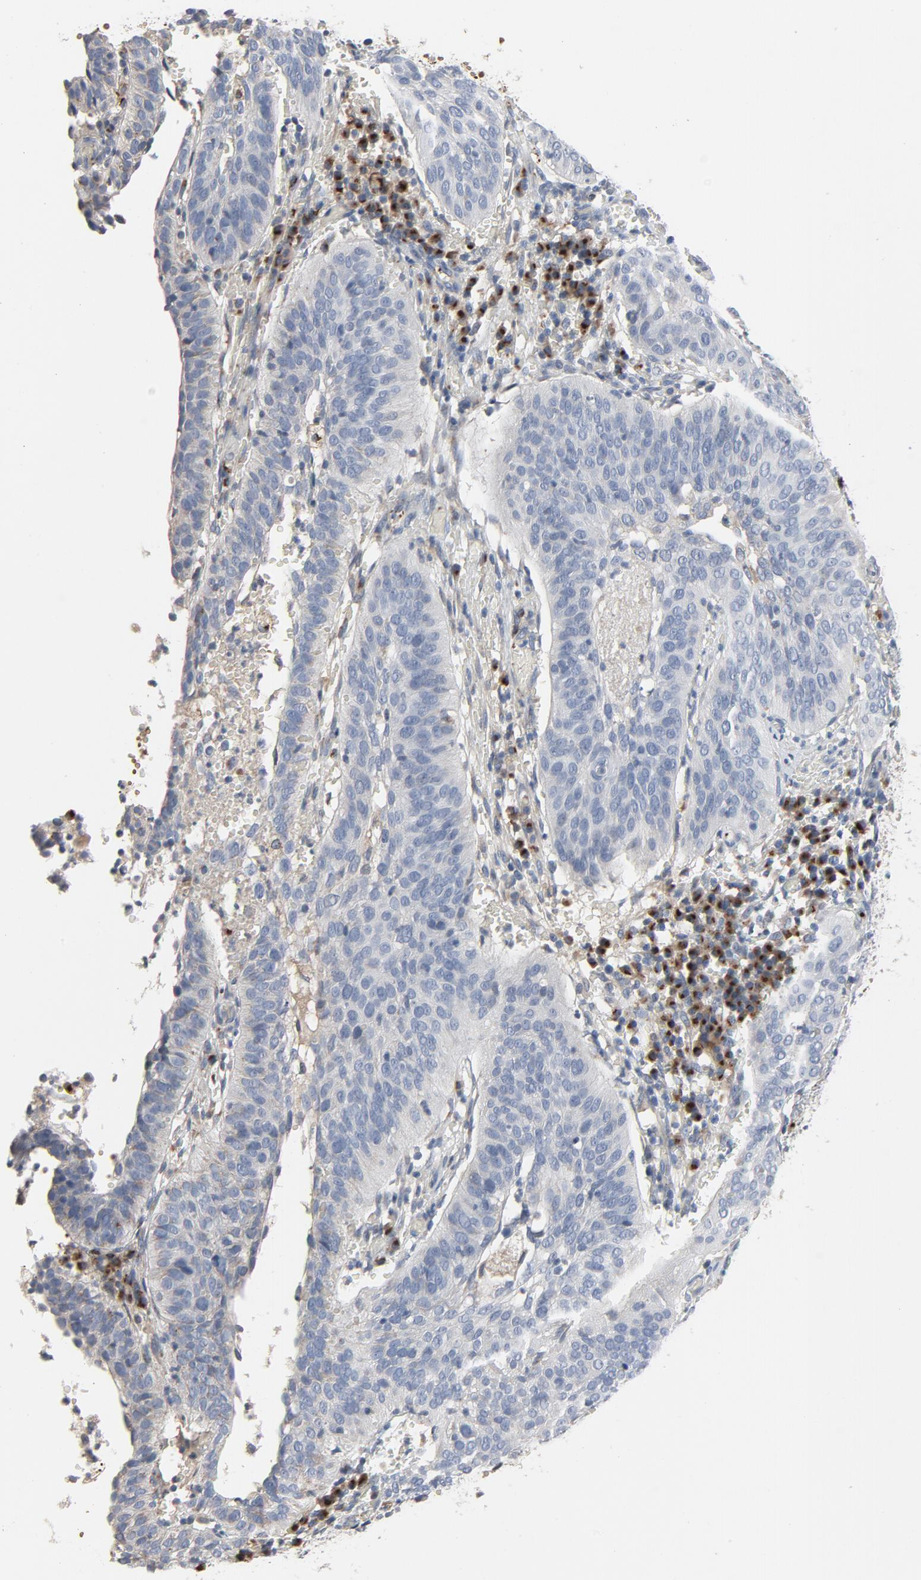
{"staining": {"intensity": "negative", "quantity": "none", "location": "none"}, "tissue": "cervical cancer", "cell_type": "Tumor cells", "image_type": "cancer", "snomed": [{"axis": "morphology", "description": "Adenocarcinoma, NOS"}, {"axis": "topography", "description": "Cervix"}], "caption": "An immunohistochemistry (IHC) image of cervical cancer (adenocarcinoma) is shown. There is no staining in tumor cells of cervical cancer (adenocarcinoma).", "gene": "LMAN2", "patient": {"sex": "female", "age": 29}}